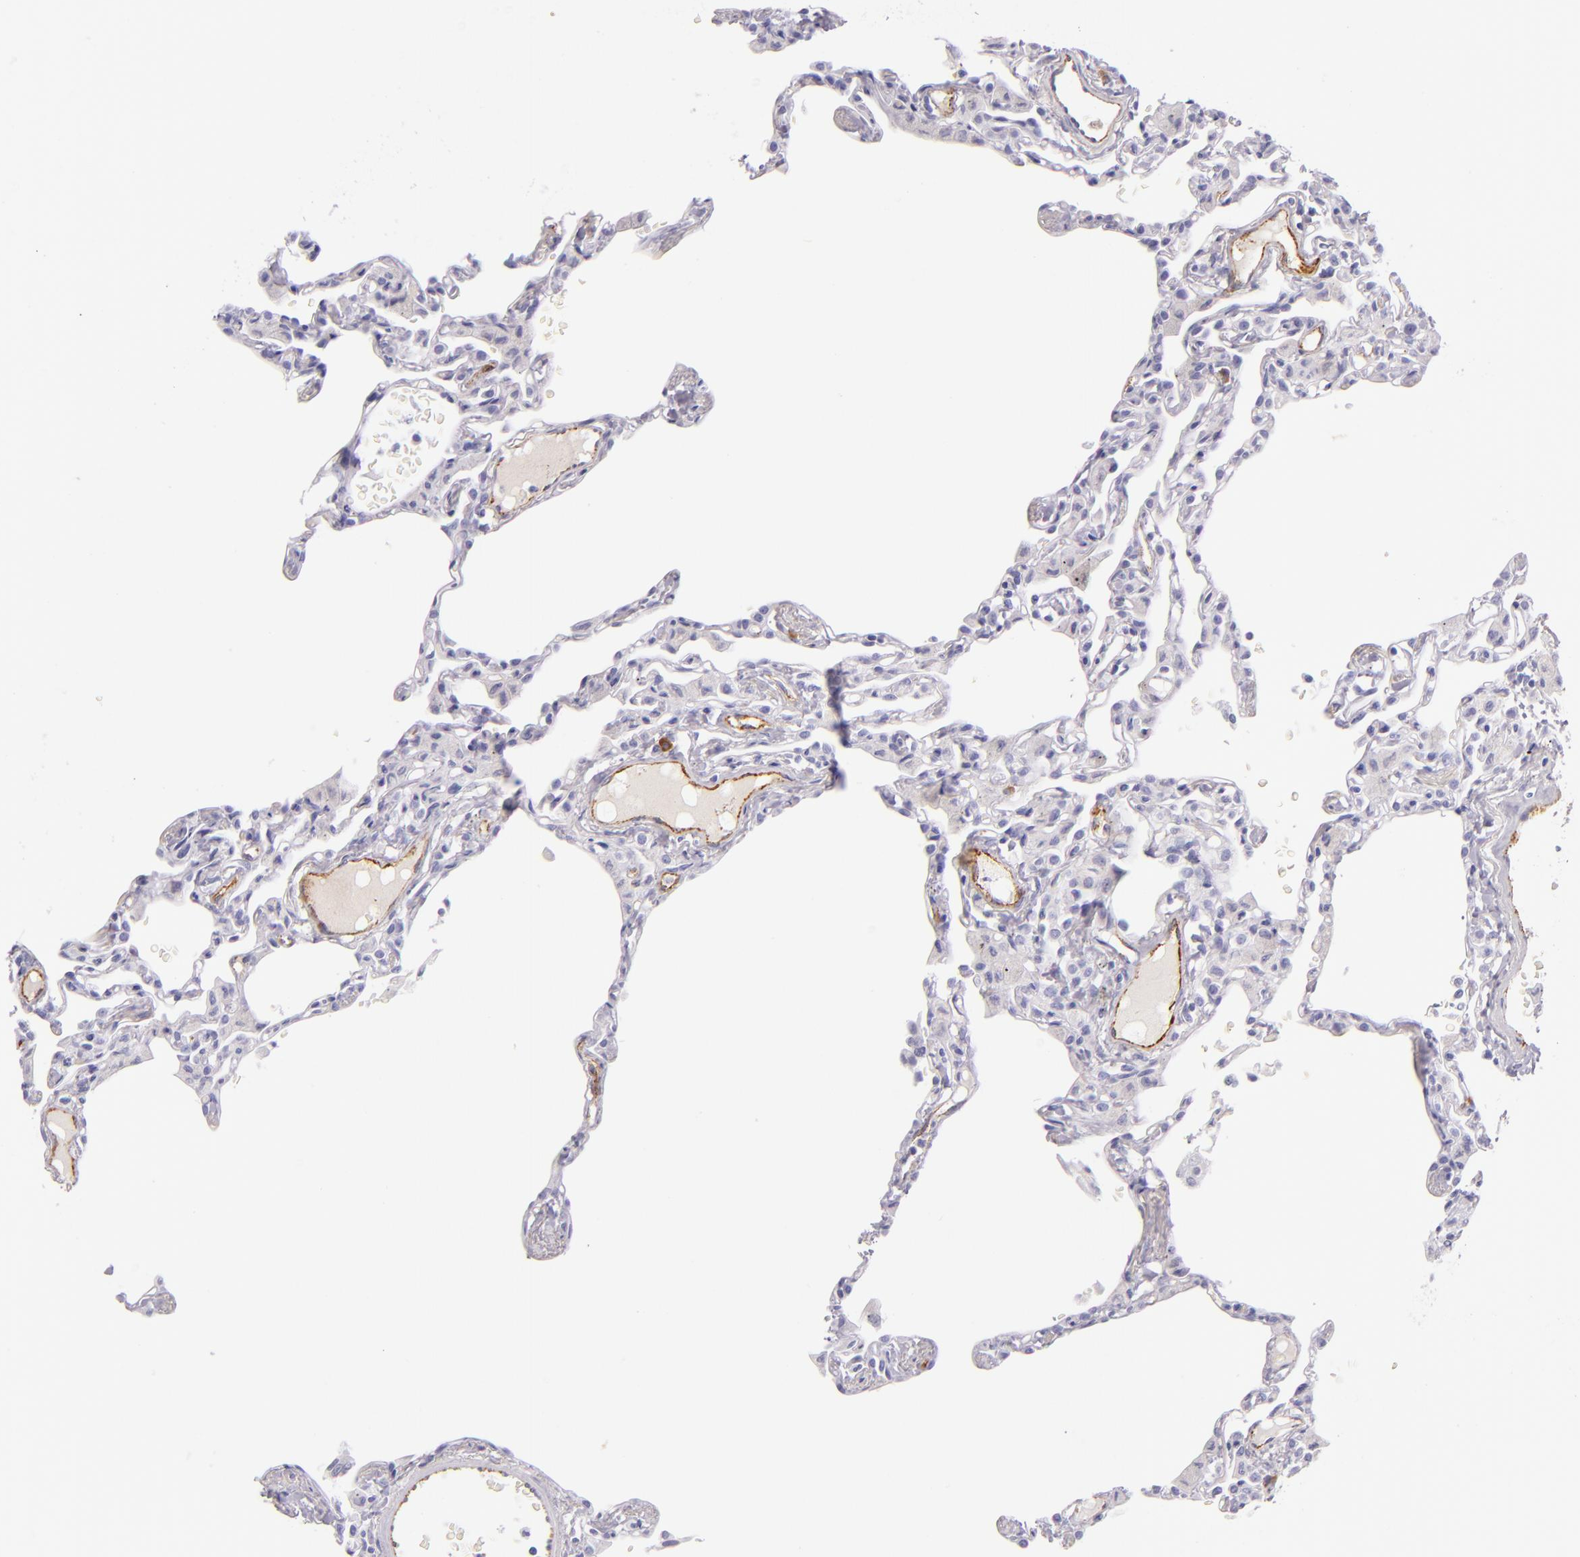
{"staining": {"intensity": "negative", "quantity": "none", "location": "none"}, "tissue": "lung", "cell_type": "Alveolar cells", "image_type": "normal", "snomed": [{"axis": "morphology", "description": "Normal tissue, NOS"}, {"axis": "topography", "description": "Lung"}], "caption": "Immunohistochemistry of normal human lung reveals no staining in alveolar cells. Nuclei are stained in blue.", "gene": "SELP", "patient": {"sex": "female", "age": 49}}